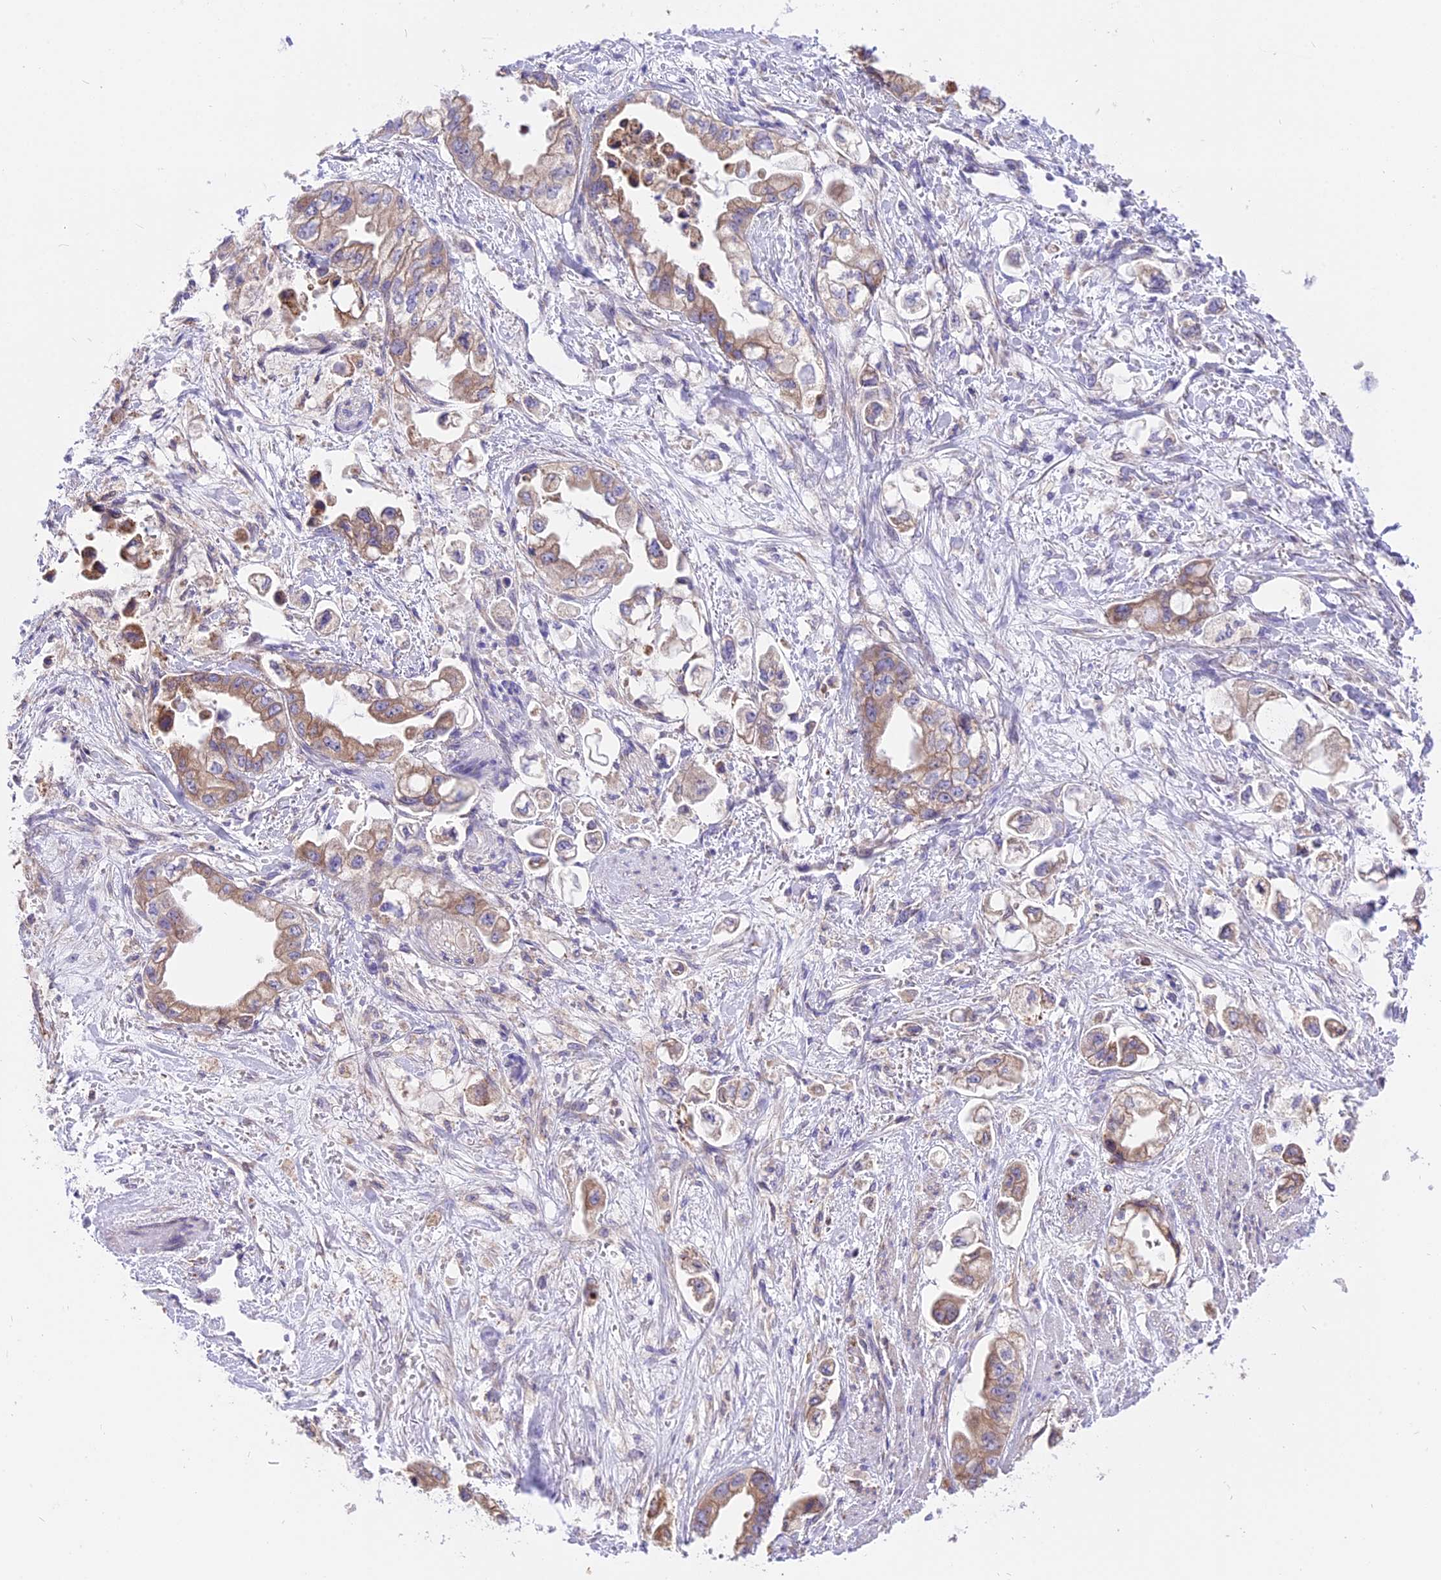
{"staining": {"intensity": "weak", "quantity": ">75%", "location": "cytoplasmic/membranous"}, "tissue": "stomach cancer", "cell_type": "Tumor cells", "image_type": "cancer", "snomed": [{"axis": "morphology", "description": "Adenocarcinoma, NOS"}, {"axis": "topography", "description": "Stomach"}], "caption": "Human stomach adenocarcinoma stained with a brown dye exhibits weak cytoplasmic/membranous positive staining in about >75% of tumor cells.", "gene": "ARMCX6", "patient": {"sex": "male", "age": 62}}